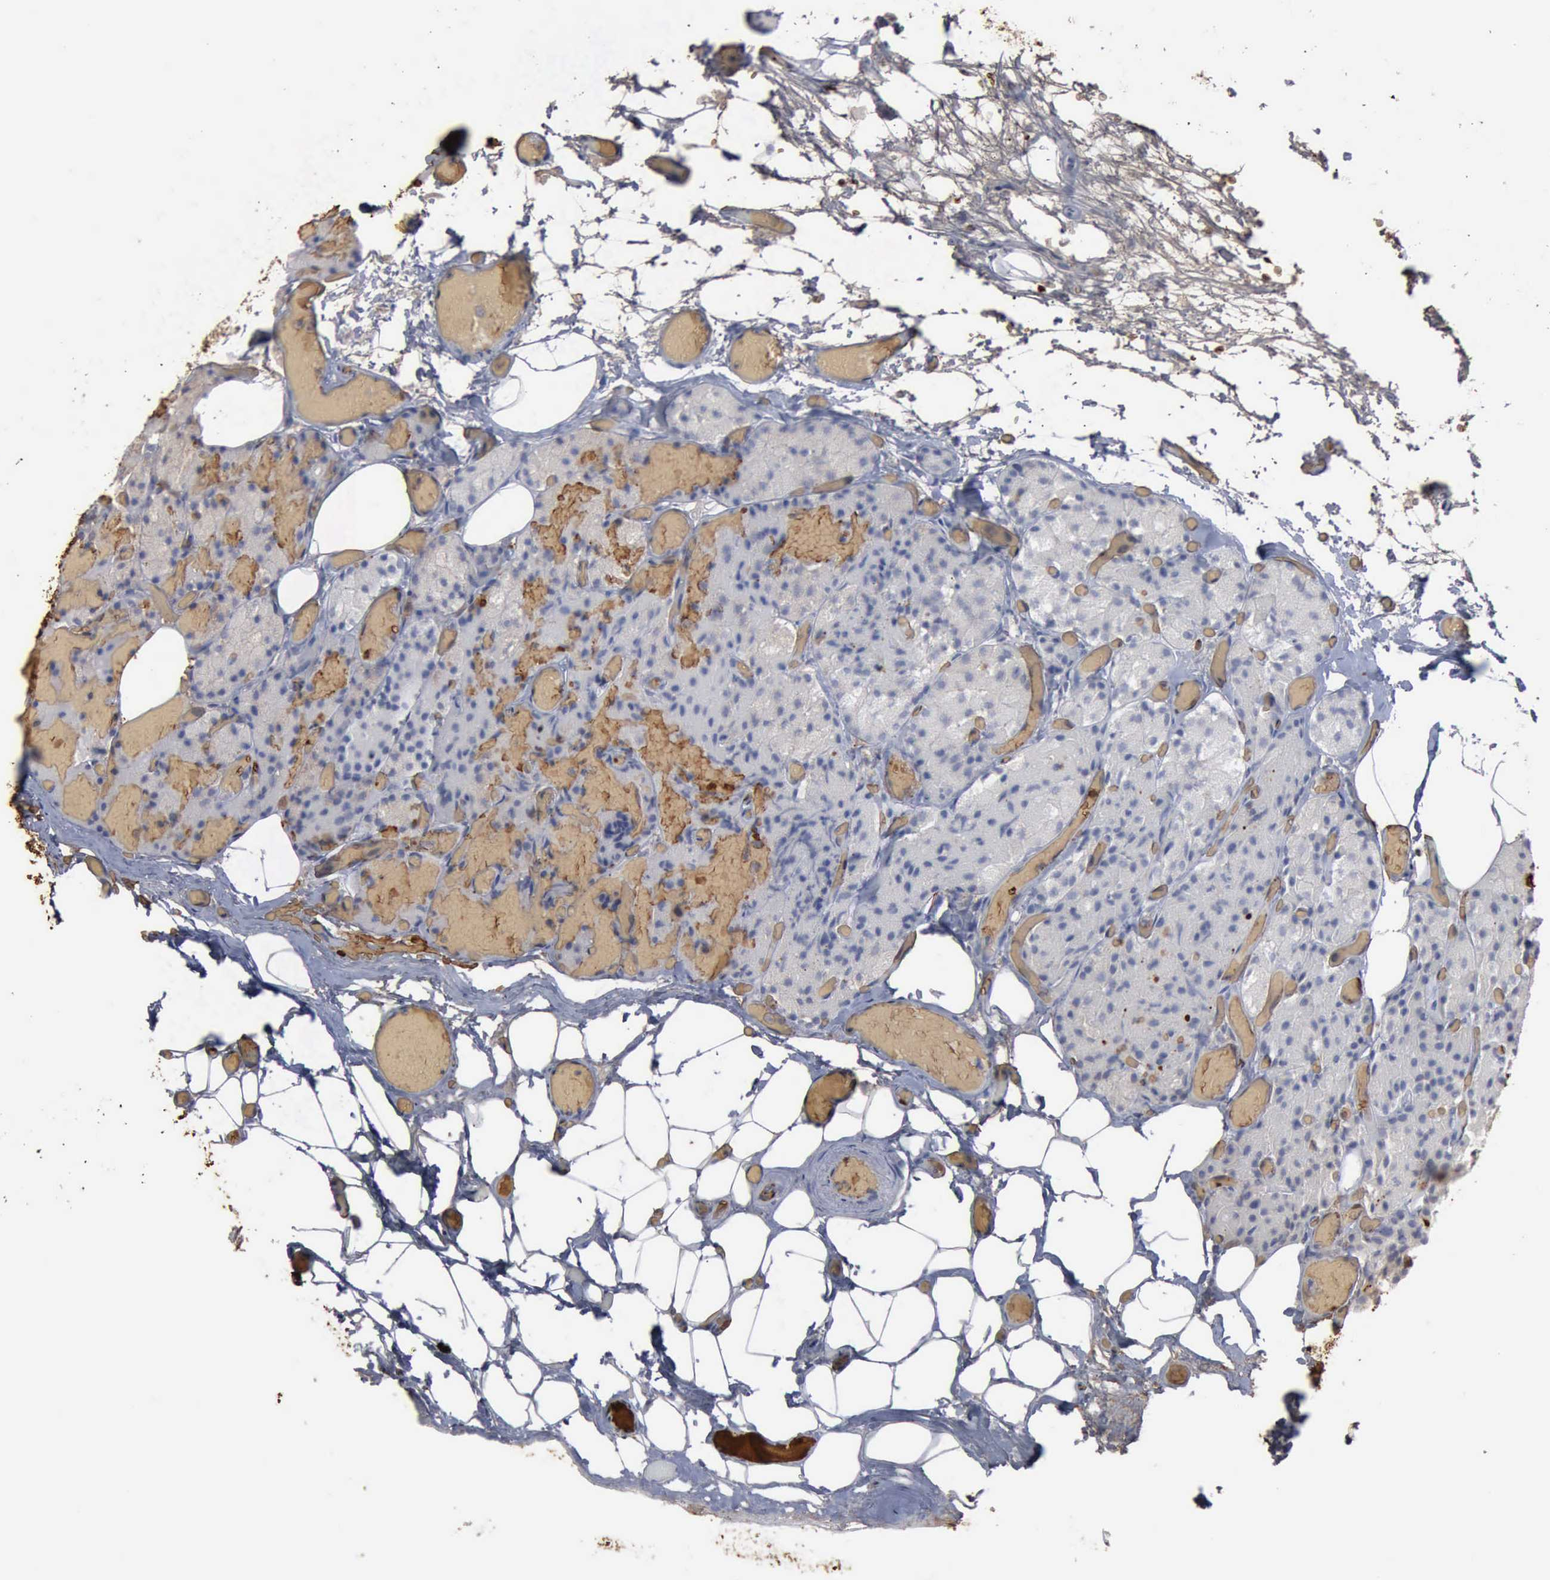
{"staining": {"intensity": "negative", "quantity": "none", "location": "none"}, "tissue": "parathyroid gland", "cell_type": "Glandular cells", "image_type": "normal", "snomed": [{"axis": "morphology", "description": "Normal tissue, NOS"}, {"axis": "topography", "description": "Skeletal muscle"}, {"axis": "topography", "description": "Parathyroid gland"}], "caption": "The image reveals no staining of glandular cells in normal parathyroid gland.", "gene": "TGFB1", "patient": {"sex": "female", "age": 37}}